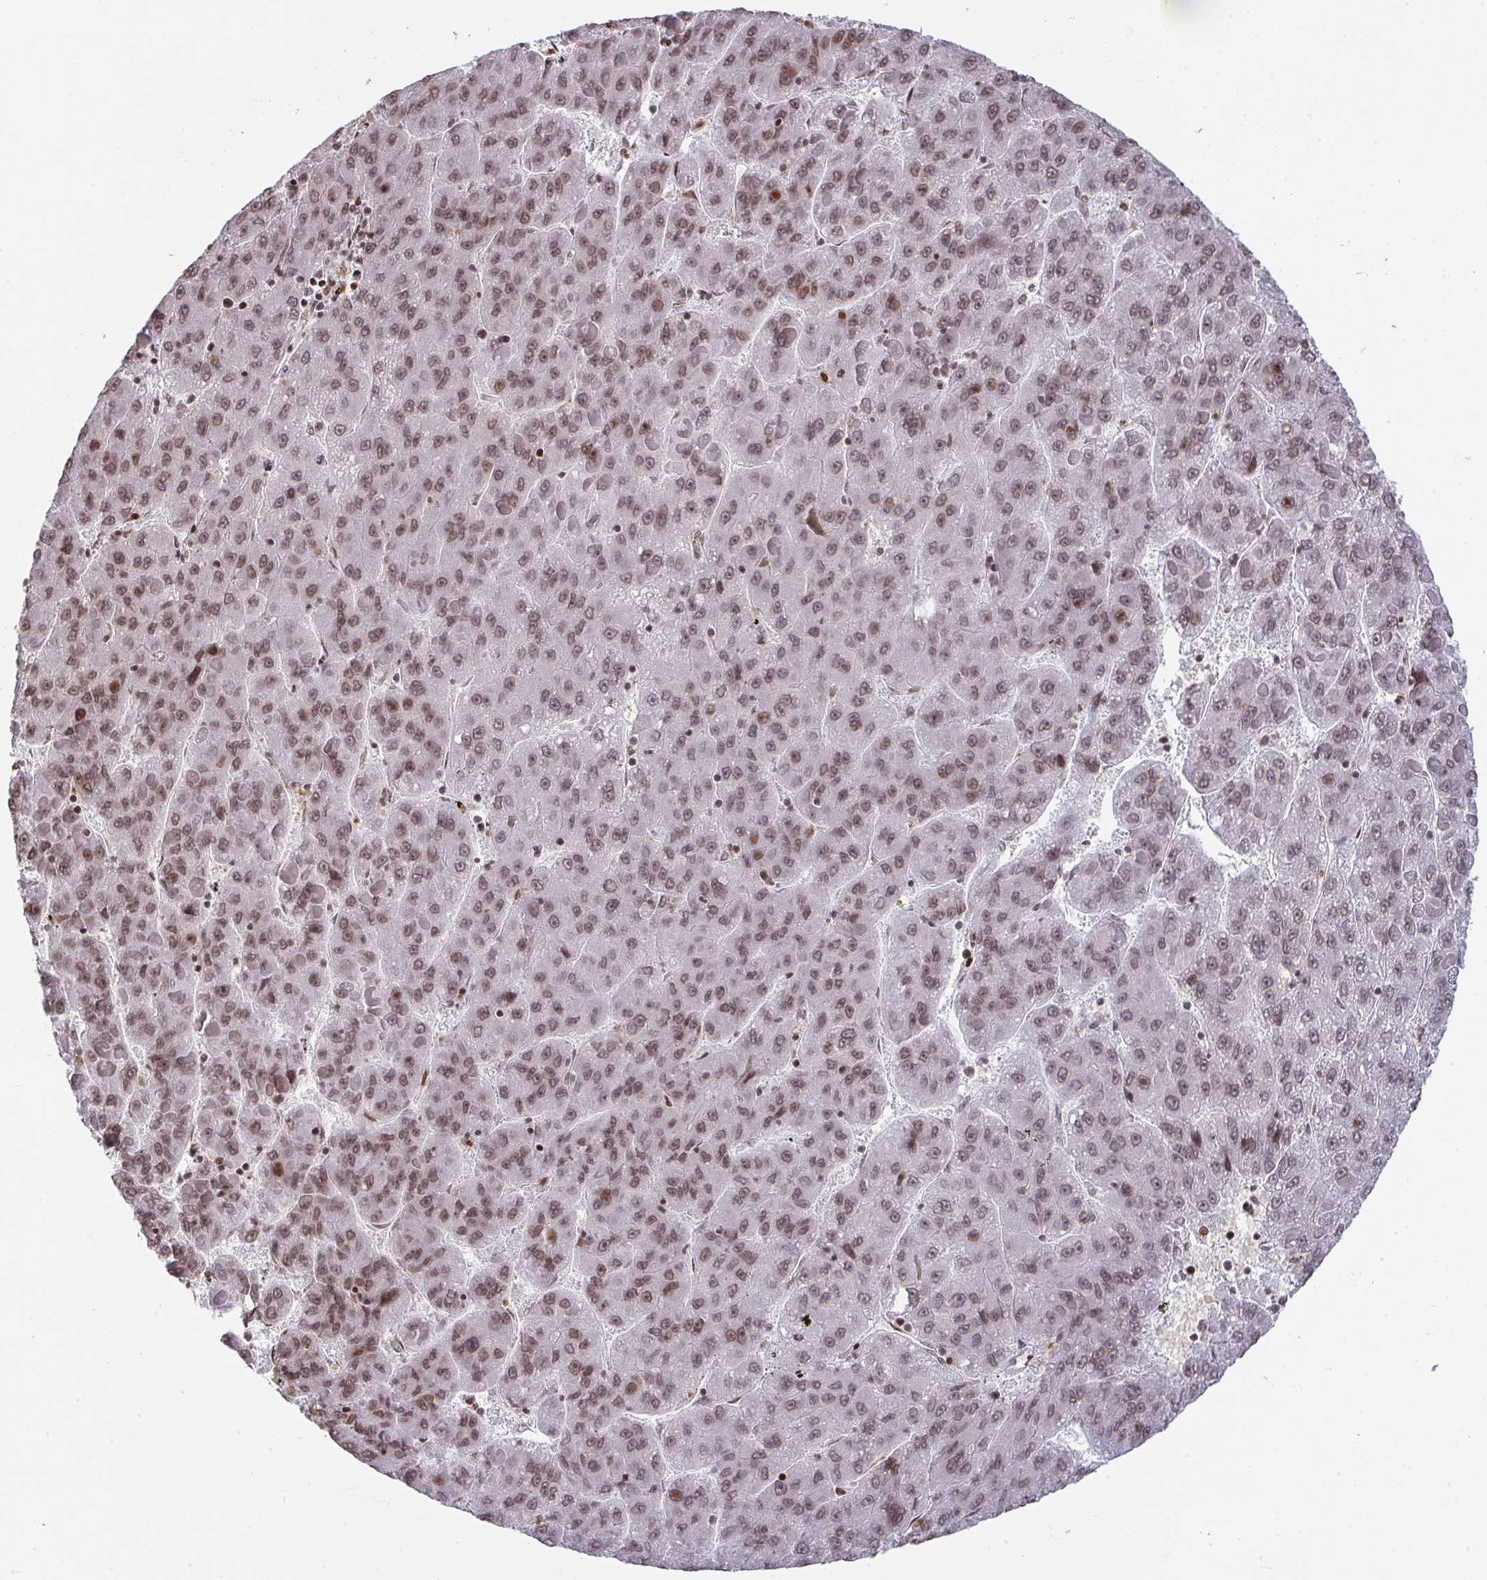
{"staining": {"intensity": "moderate", "quantity": ">75%", "location": "nuclear"}, "tissue": "liver cancer", "cell_type": "Tumor cells", "image_type": "cancer", "snomed": [{"axis": "morphology", "description": "Carcinoma, Hepatocellular, NOS"}, {"axis": "topography", "description": "Liver"}], "caption": "Human hepatocellular carcinoma (liver) stained with a protein marker displays moderate staining in tumor cells.", "gene": "NIP7", "patient": {"sex": "female", "age": 82}}